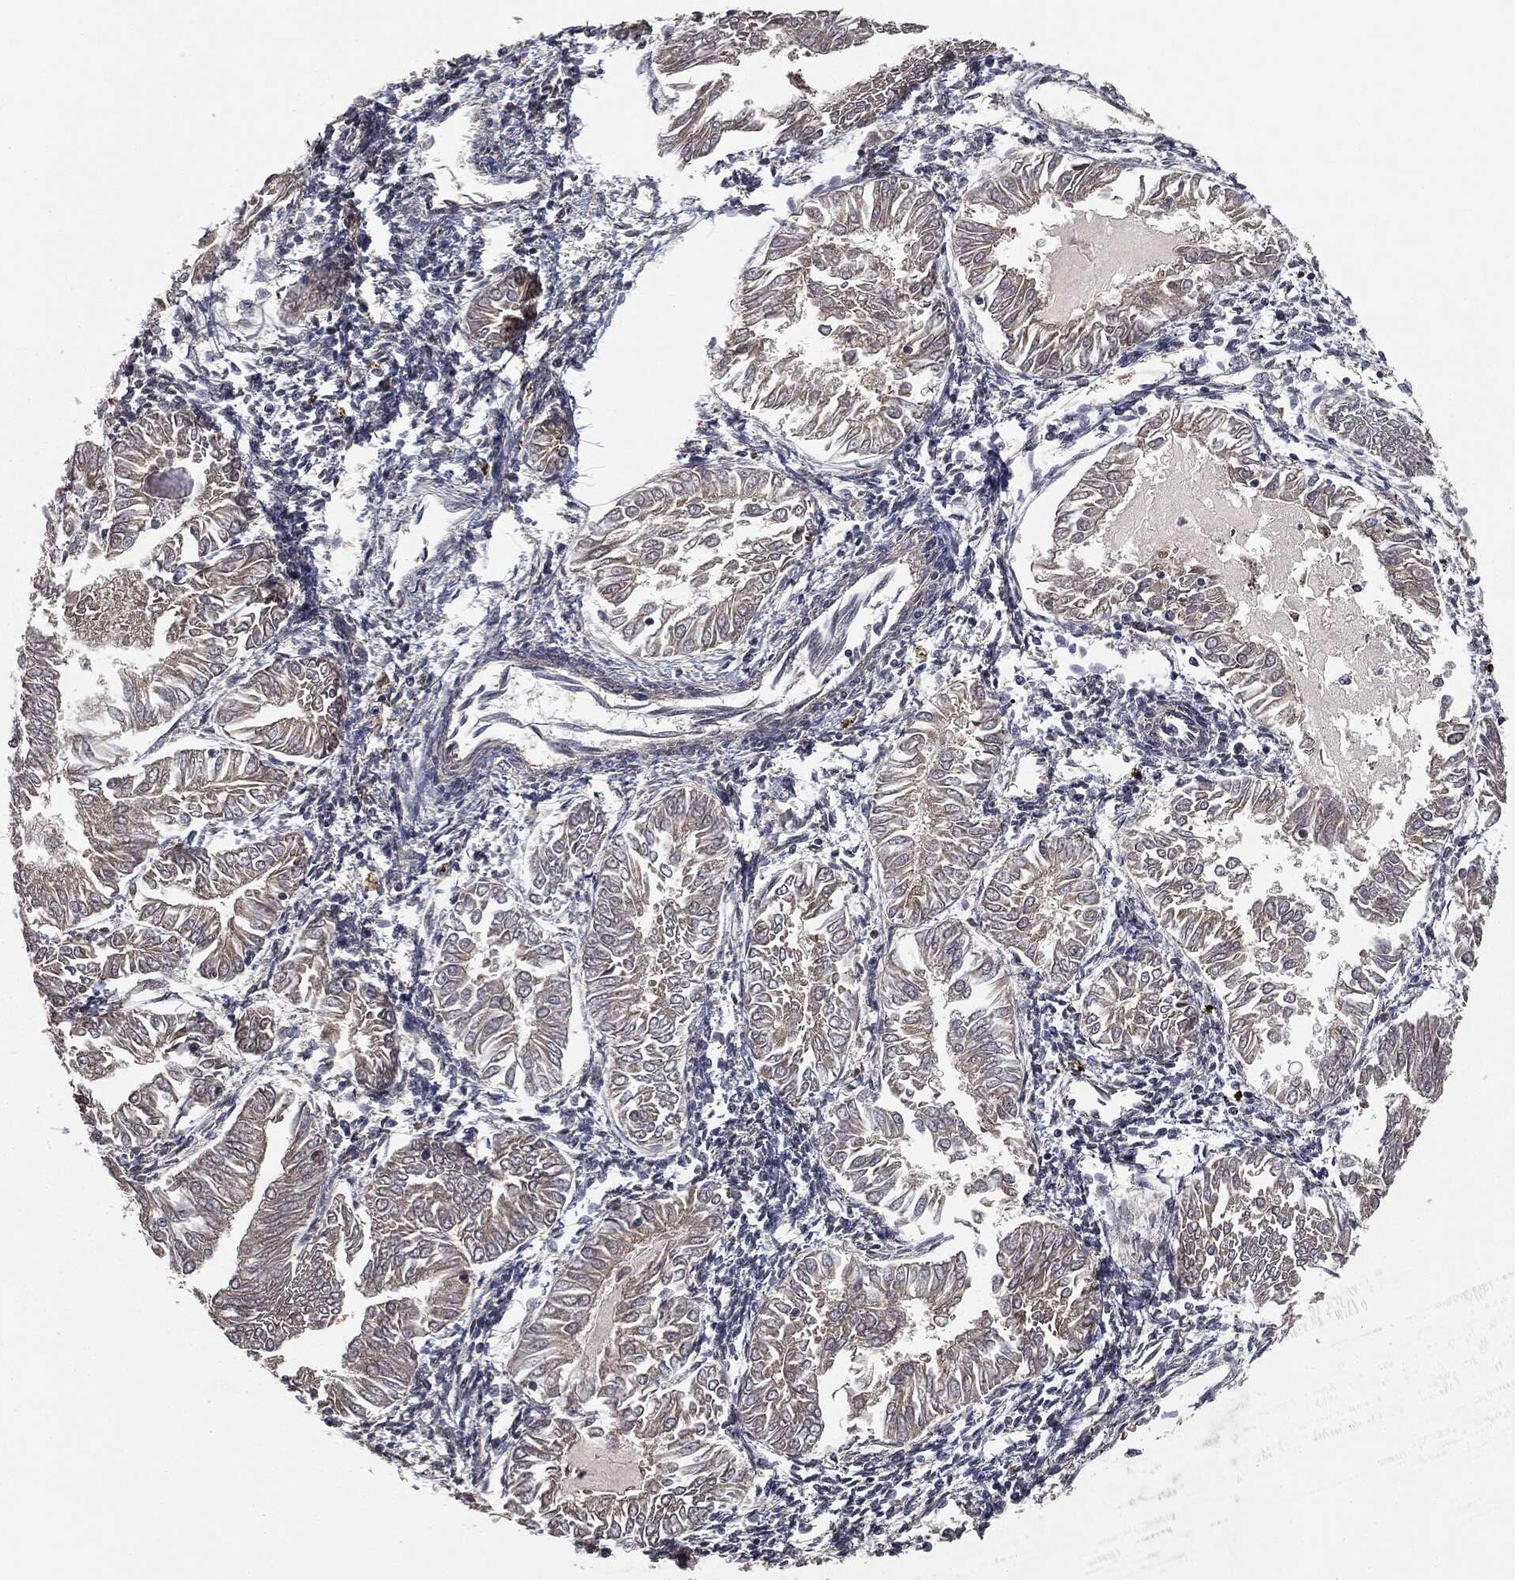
{"staining": {"intensity": "negative", "quantity": "none", "location": "none"}, "tissue": "endometrial cancer", "cell_type": "Tumor cells", "image_type": "cancer", "snomed": [{"axis": "morphology", "description": "Adenocarcinoma, NOS"}, {"axis": "topography", "description": "Endometrium"}], "caption": "IHC micrograph of neoplastic tissue: human endometrial adenocarcinoma stained with DAB reveals no significant protein expression in tumor cells.", "gene": "MIER2", "patient": {"sex": "female", "age": 53}}